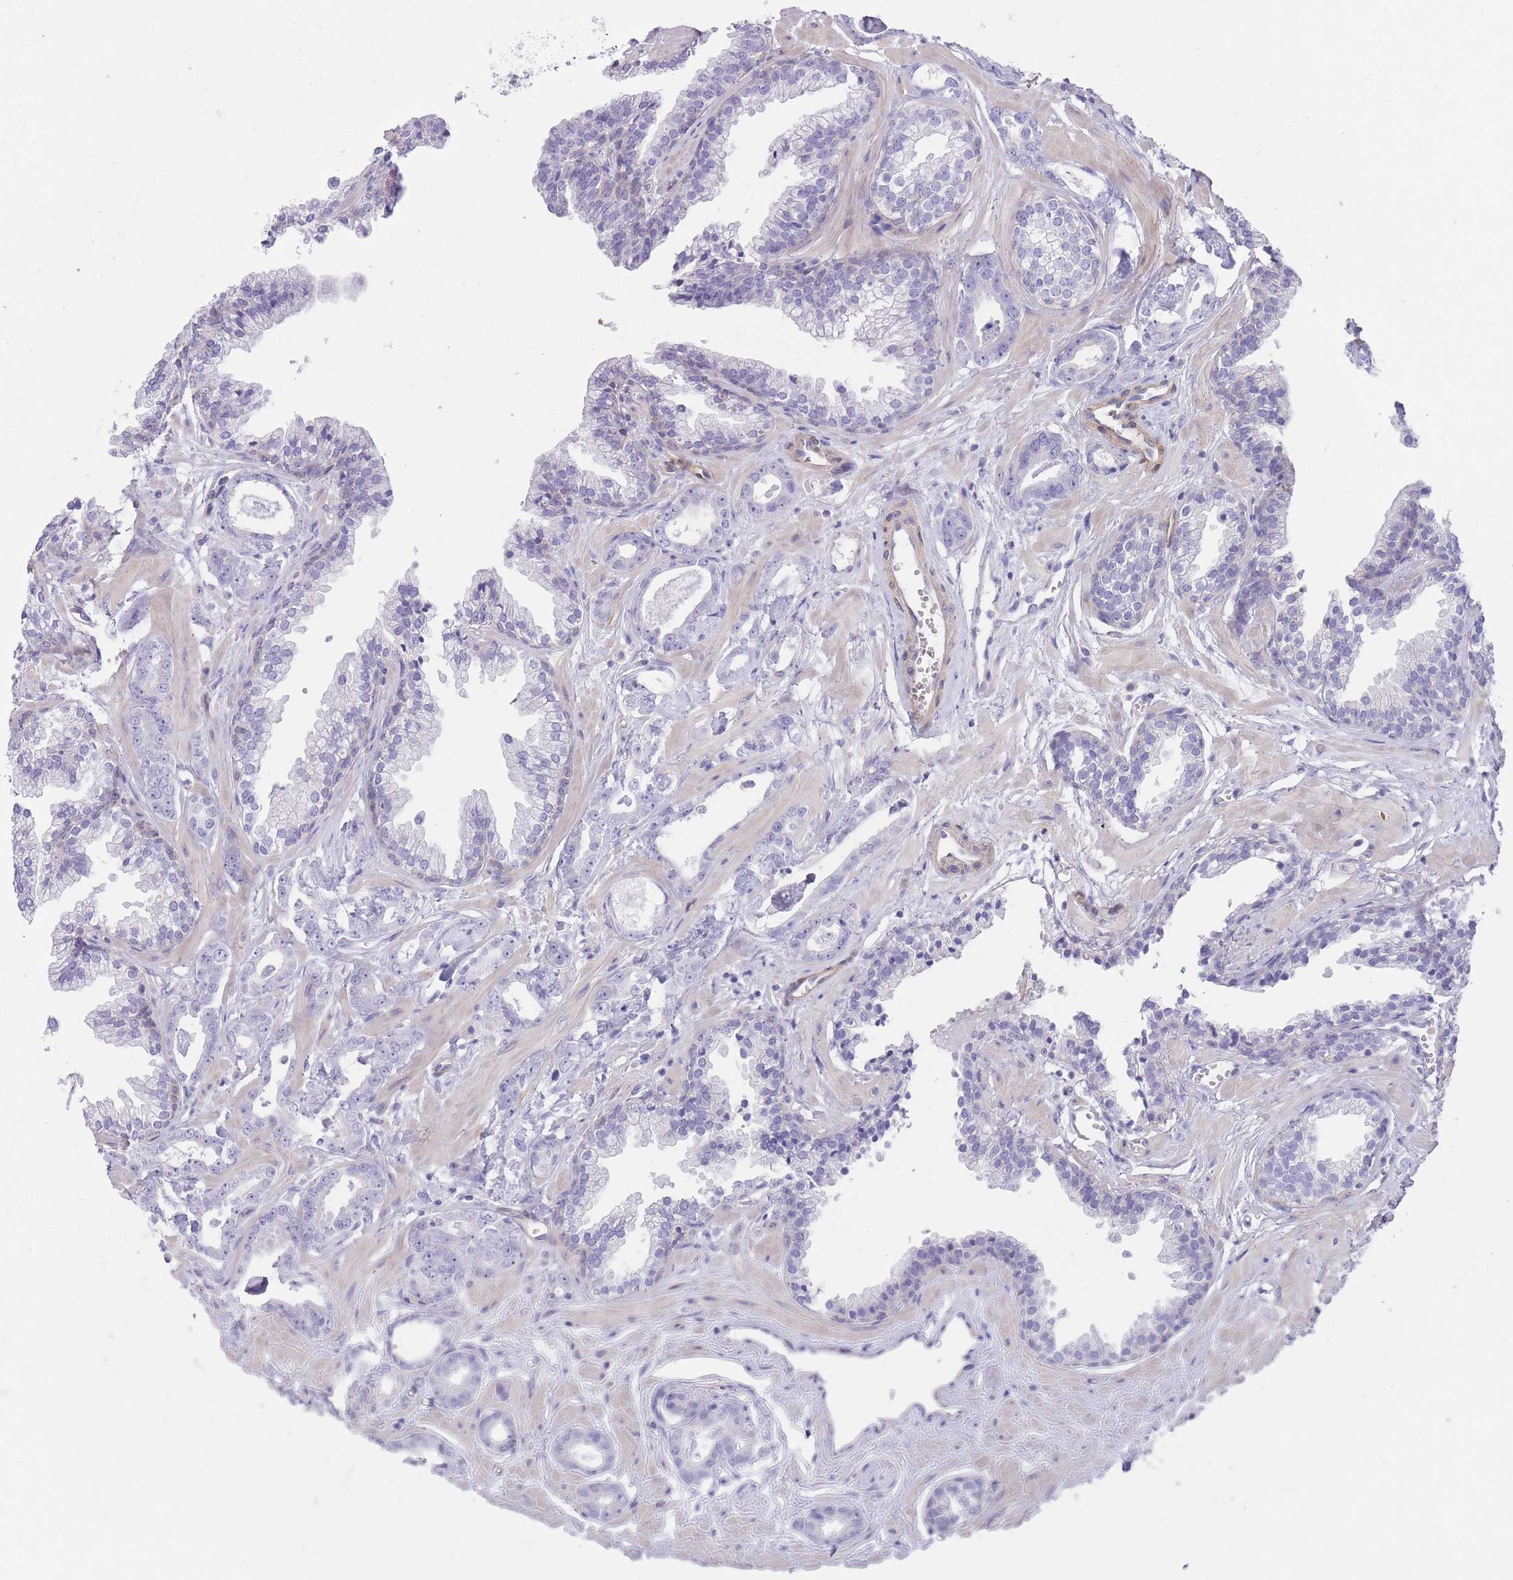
{"staining": {"intensity": "negative", "quantity": "none", "location": "none"}, "tissue": "prostate cancer", "cell_type": "Tumor cells", "image_type": "cancer", "snomed": [{"axis": "morphology", "description": "Adenocarcinoma, Low grade"}, {"axis": "topography", "description": "Prostate"}], "caption": "Tumor cells show no significant protein expression in prostate cancer.", "gene": "OR11H12", "patient": {"sex": "male", "age": 60}}